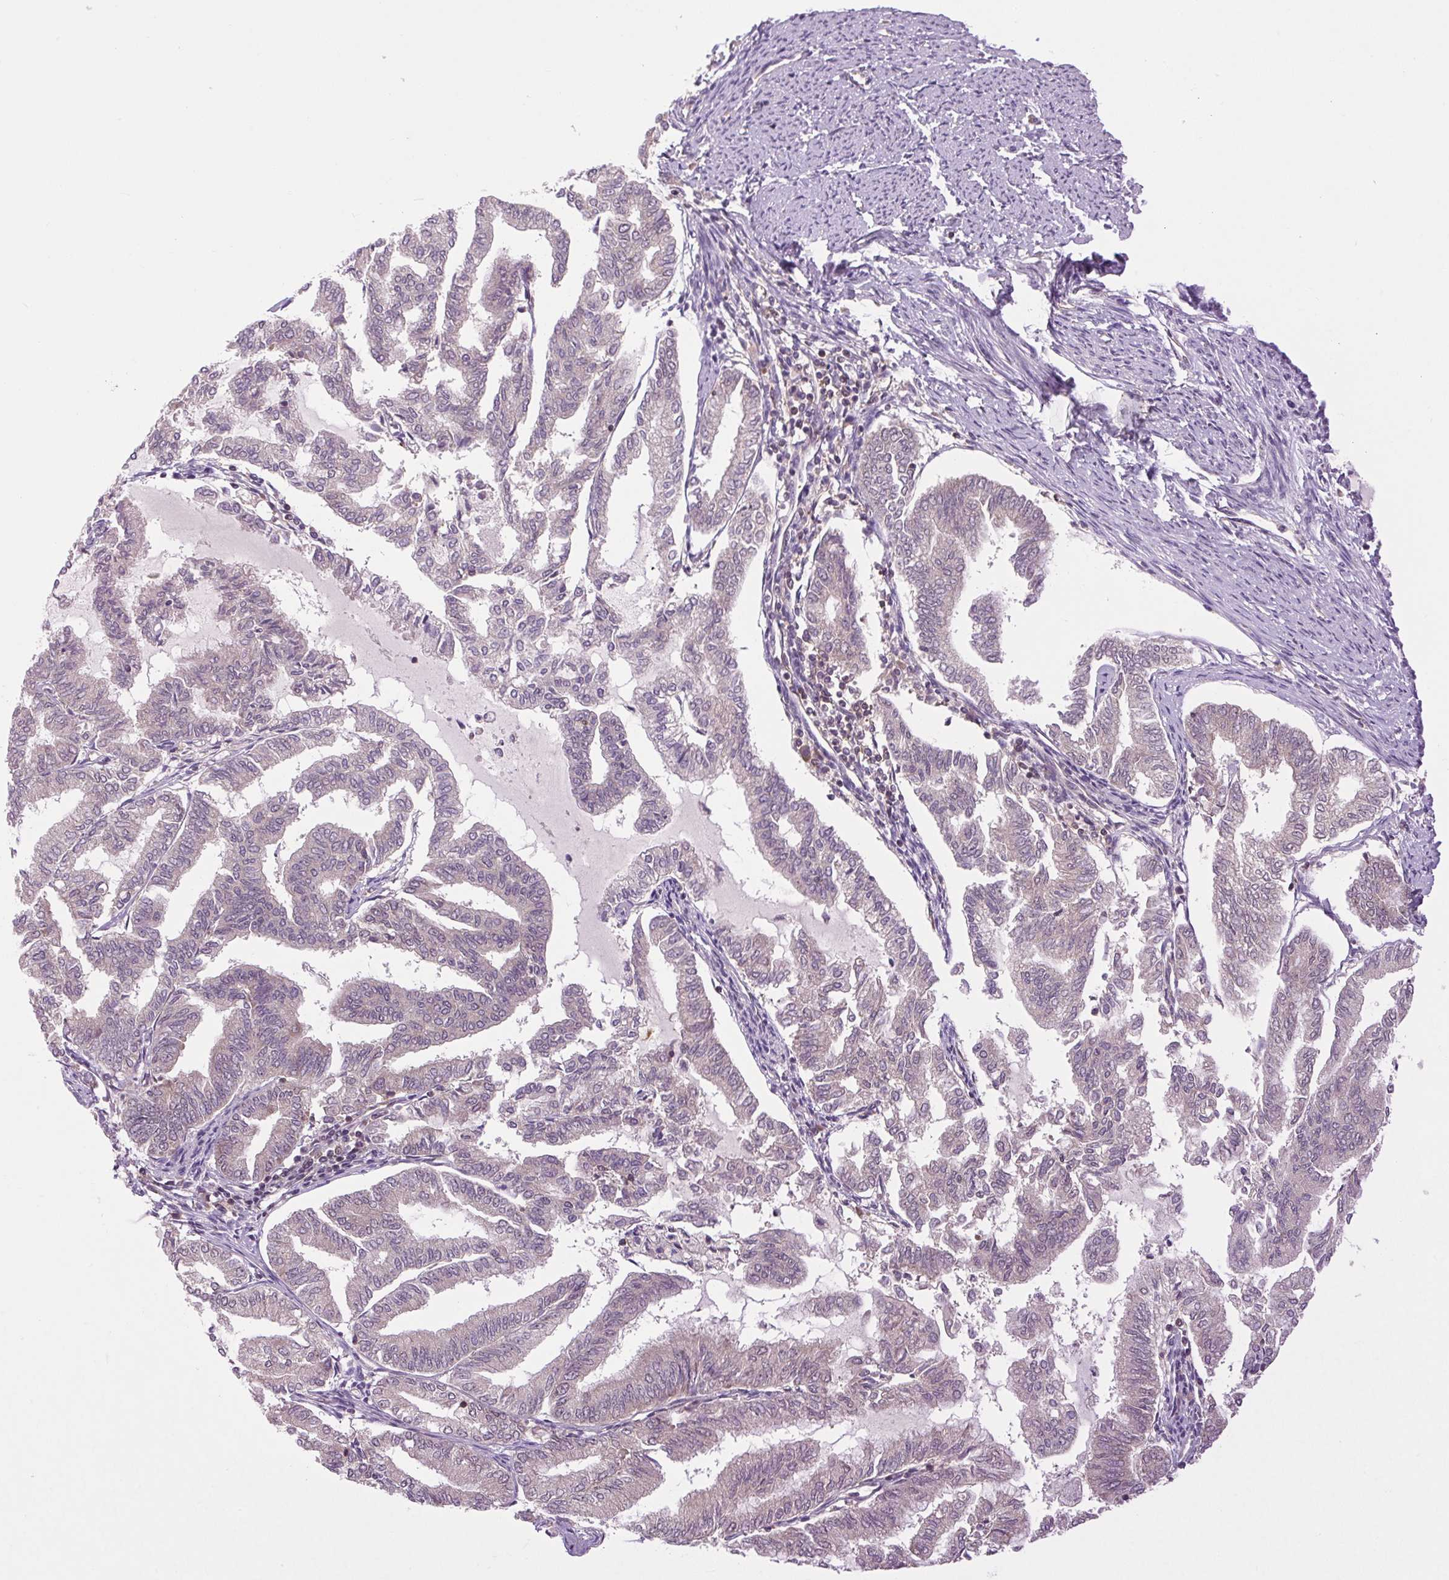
{"staining": {"intensity": "weak", "quantity": "<25%", "location": "cytoplasmic/membranous"}, "tissue": "endometrial cancer", "cell_type": "Tumor cells", "image_type": "cancer", "snomed": [{"axis": "morphology", "description": "Adenocarcinoma, NOS"}, {"axis": "topography", "description": "Endometrium"}], "caption": "This is a micrograph of immunohistochemistry staining of endometrial cancer (adenocarcinoma), which shows no positivity in tumor cells.", "gene": "PLCG1", "patient": {"sex": "female", "age": 79}}